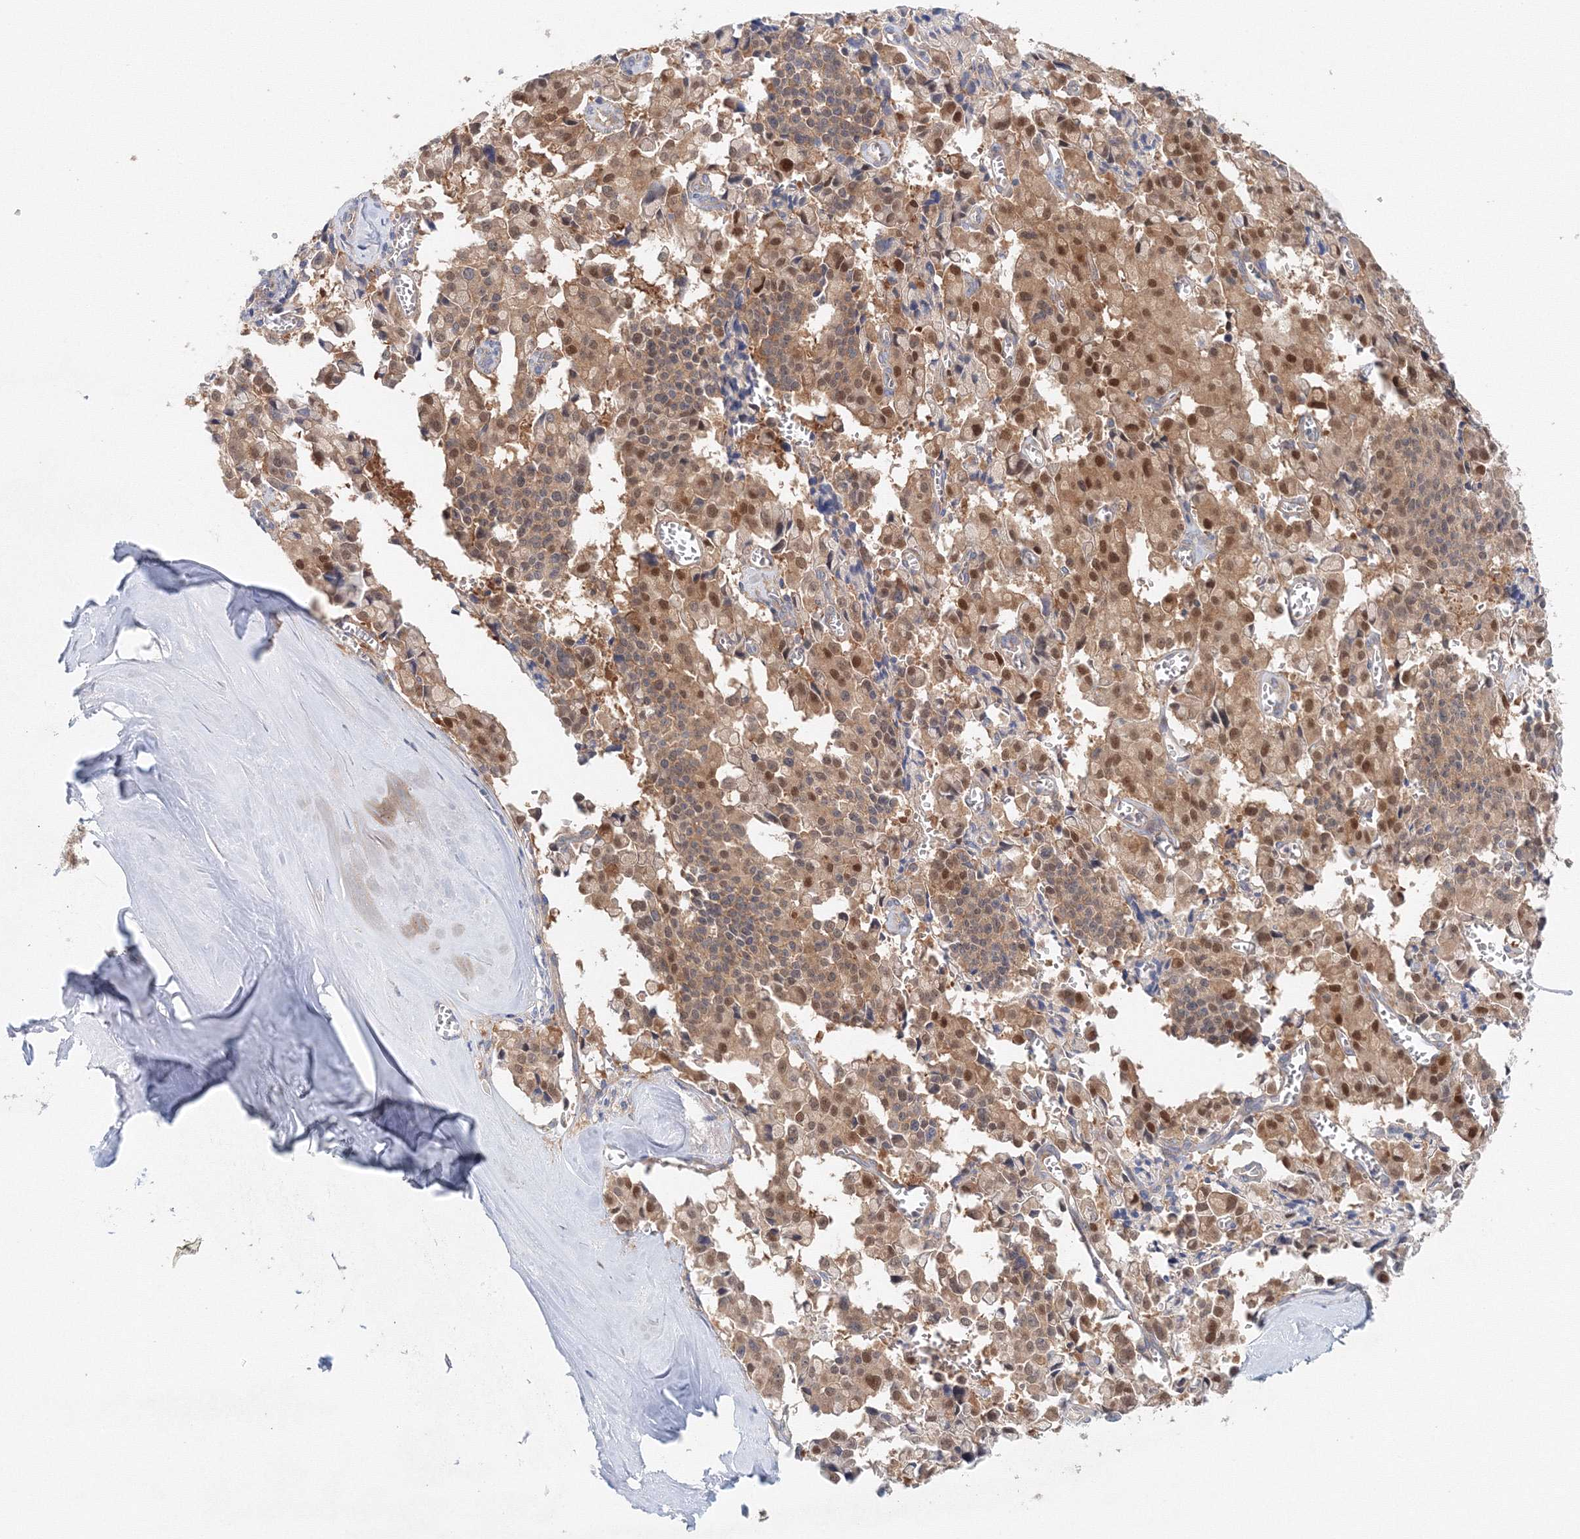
{"staining": {"intensity": "moderate", "quantity": ">75%", "location": "cytoplasmic/membranous,nuclear"}, "tissue": "pancreatic cancer", "cell_type": "Tumor cells", "image_type": "cancer", "snomed": [{"axis": "morphology", "description": "Adenocarcinoma, NOS"}, {"axis": "topography", "description": "Pancreas"}], "caption": "Pancreatic cancer tissue shows moderate cytoplasmic/membranous and nuclear expression in about >75% of tumor cells", "gene": "TPRKB", "patient": {"sex": "male", "age": 65}}